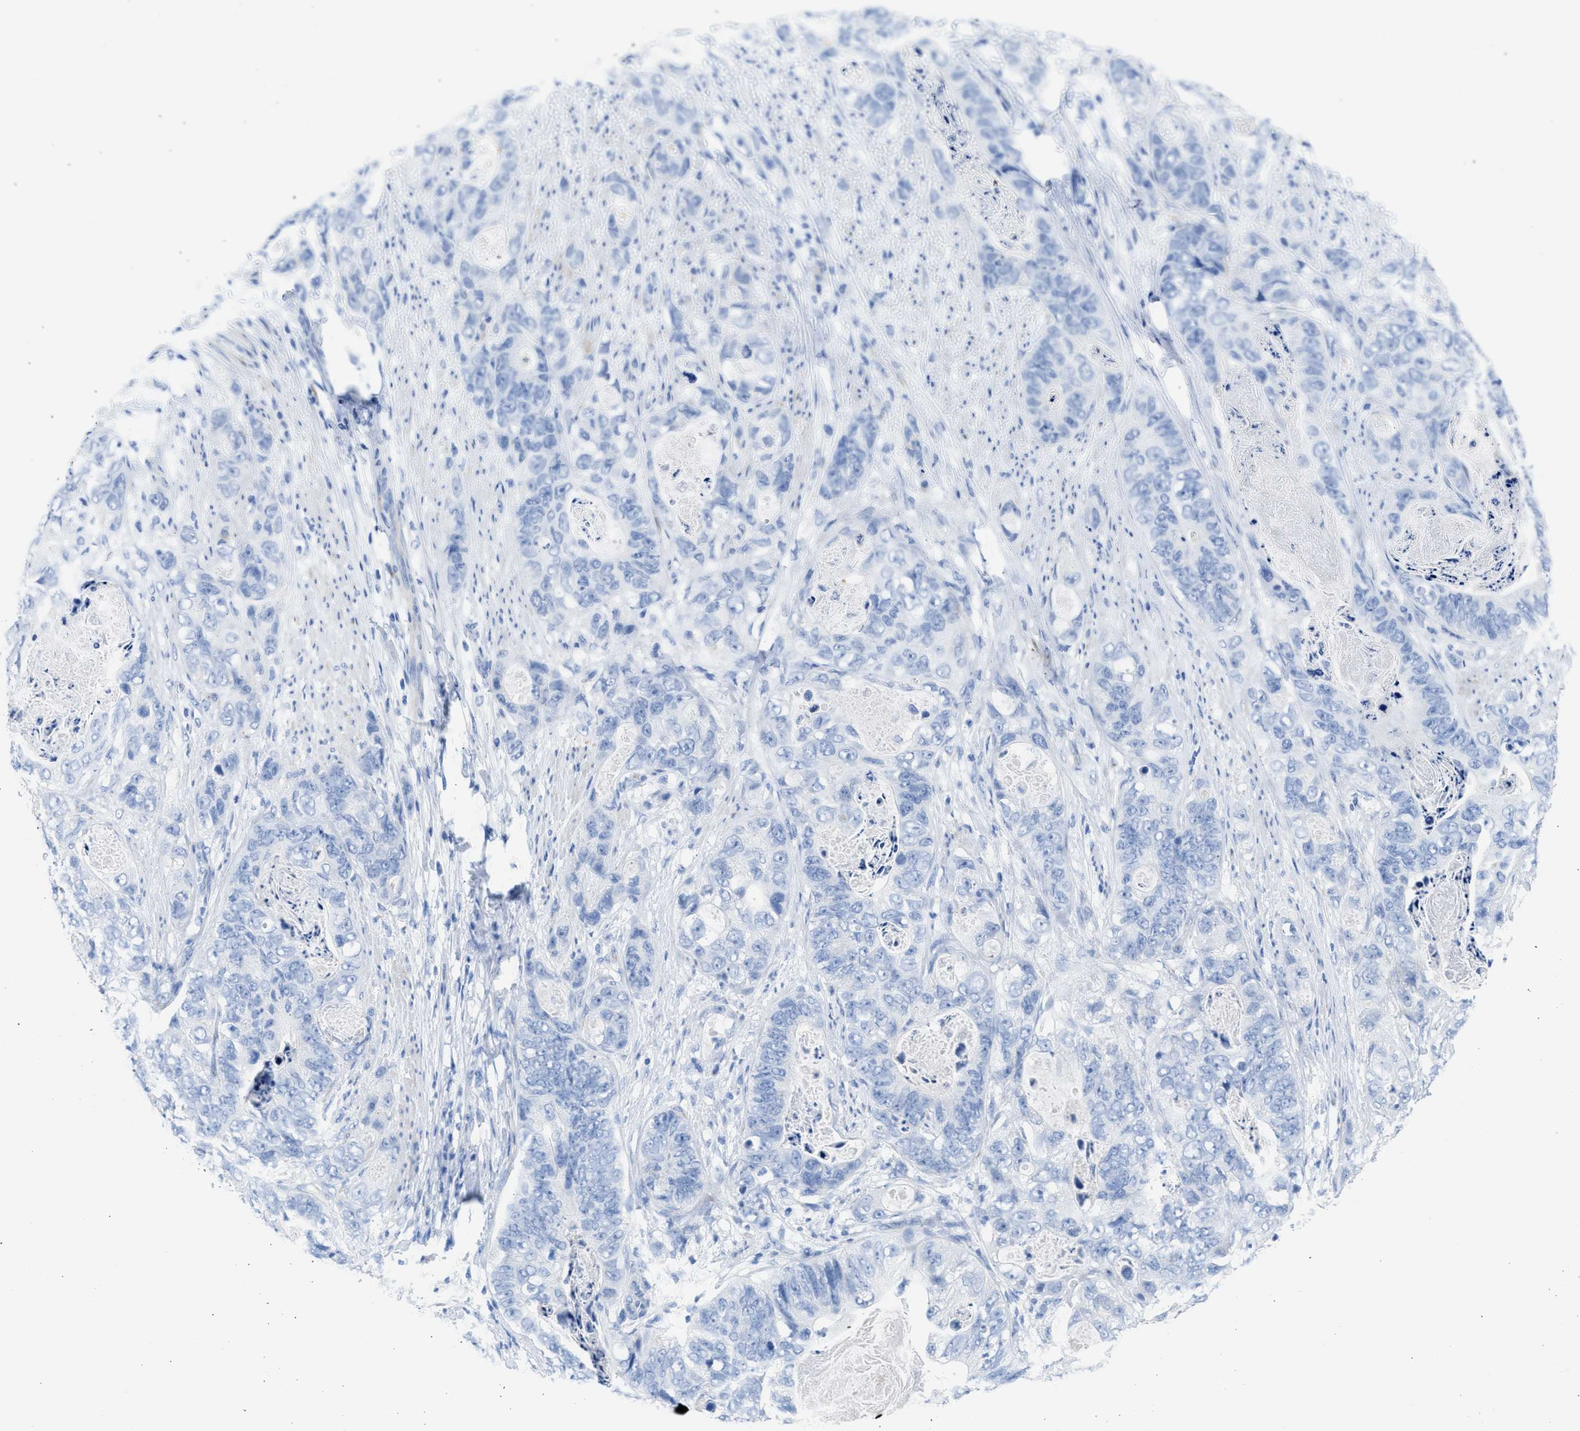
{"staining": {"intensity": "negative", "quantity": "none", "location": "none"}, "tissue": "stomach cancer", "cell_type": "Tumor cells", "image_type": "cancer", "snomed": [{"axis": "morphology", "description": "Adenocarcinoma, NOS"}, {"axis": "topography", "description": "Stomach"}], "caption": "A histopathology image of human stomach adenocarcinoma is negative for staining in tumor cells.", "gene": "SPATA3", "patient": {"sex": "female", "age": 89}}